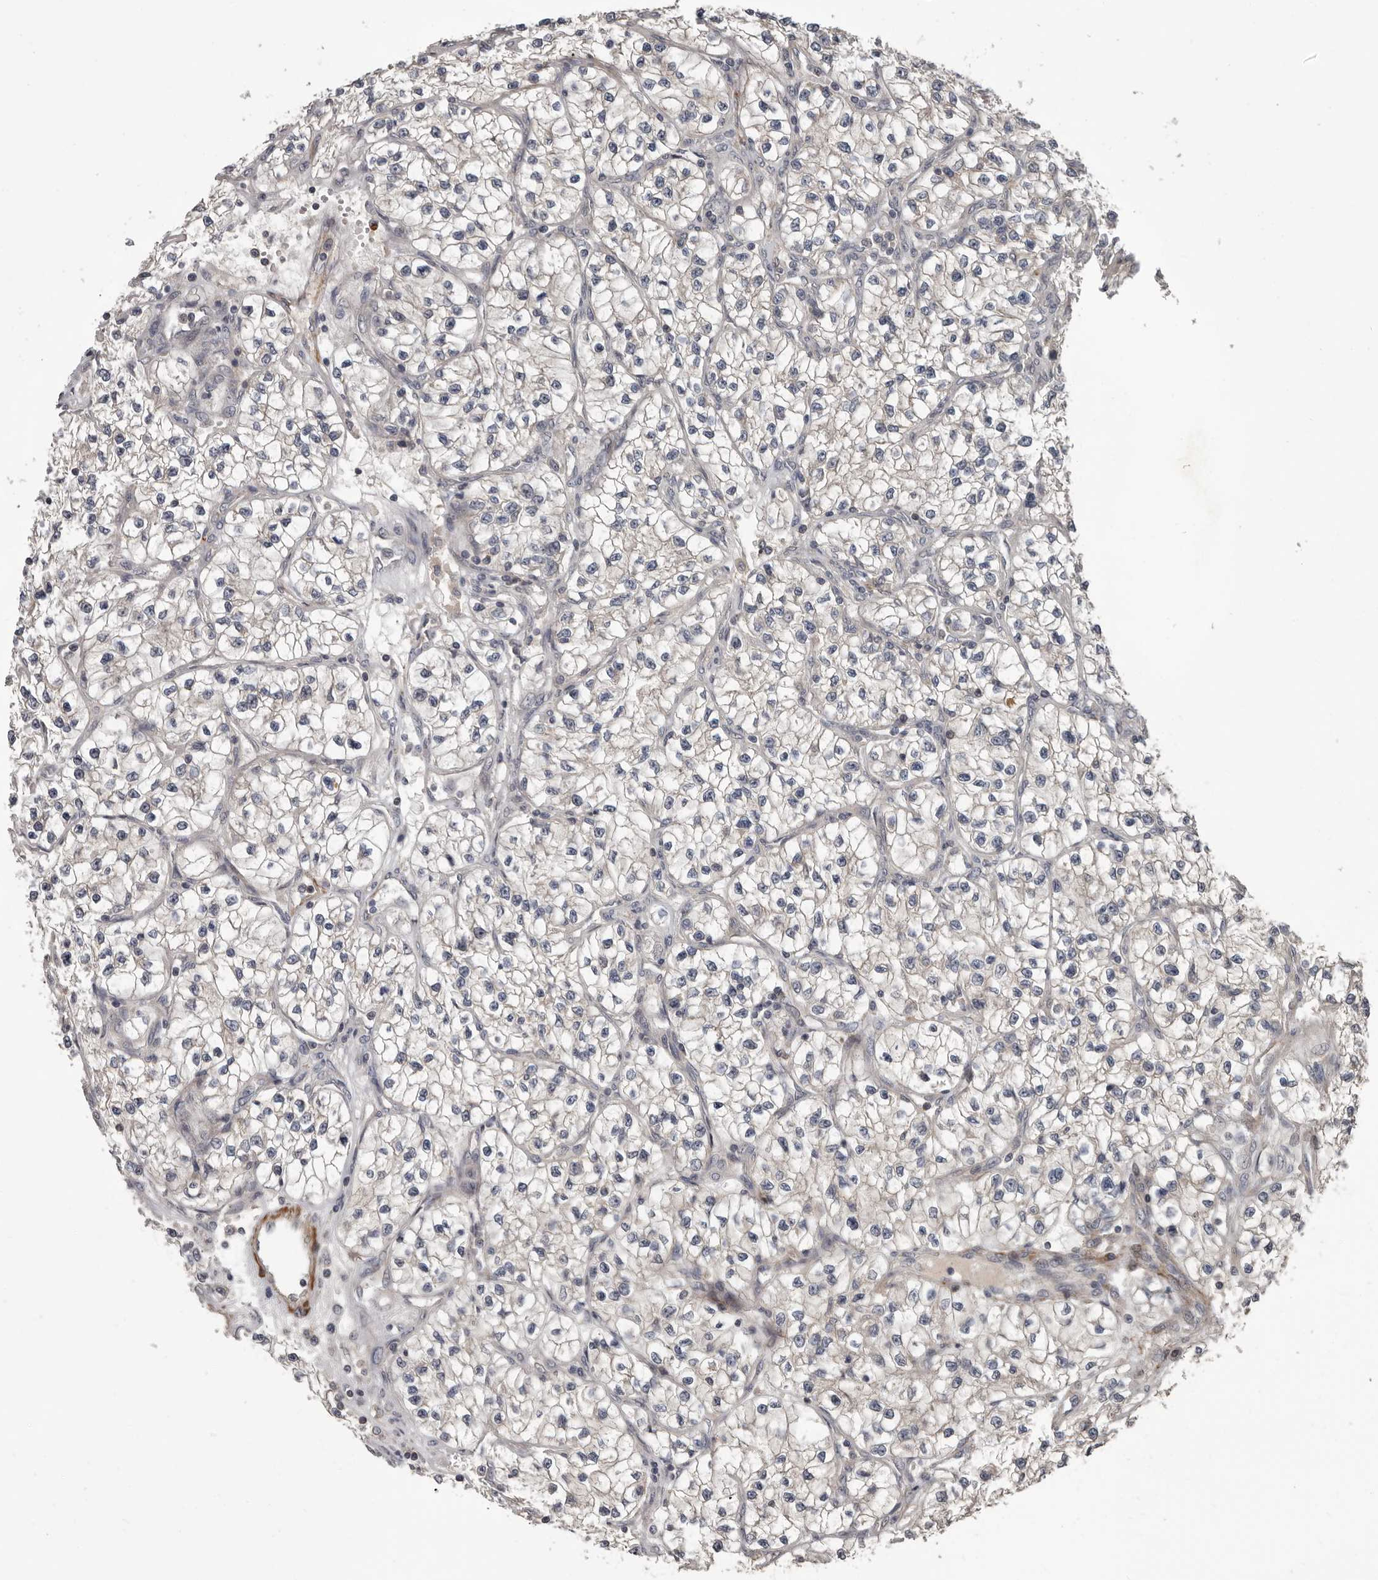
{"staining": {"intensity": "negative", "quantity": "none", "location": "none"}, "tissue": "renal cancer", "cell_type": "Tumor cells", "image_type": "cancer", "snomed": [{"axis": "morphology", "description": "Adenocarcinoma, NOS"}, {"axis": "topography", "description": "Kidney"}], "caption": "A photomicrograph of human adenocarcinoma (renal) is negative for staining in tumor cells.", "gene": "FGFR4", "patient": {"sex": "female", "age": 57}}